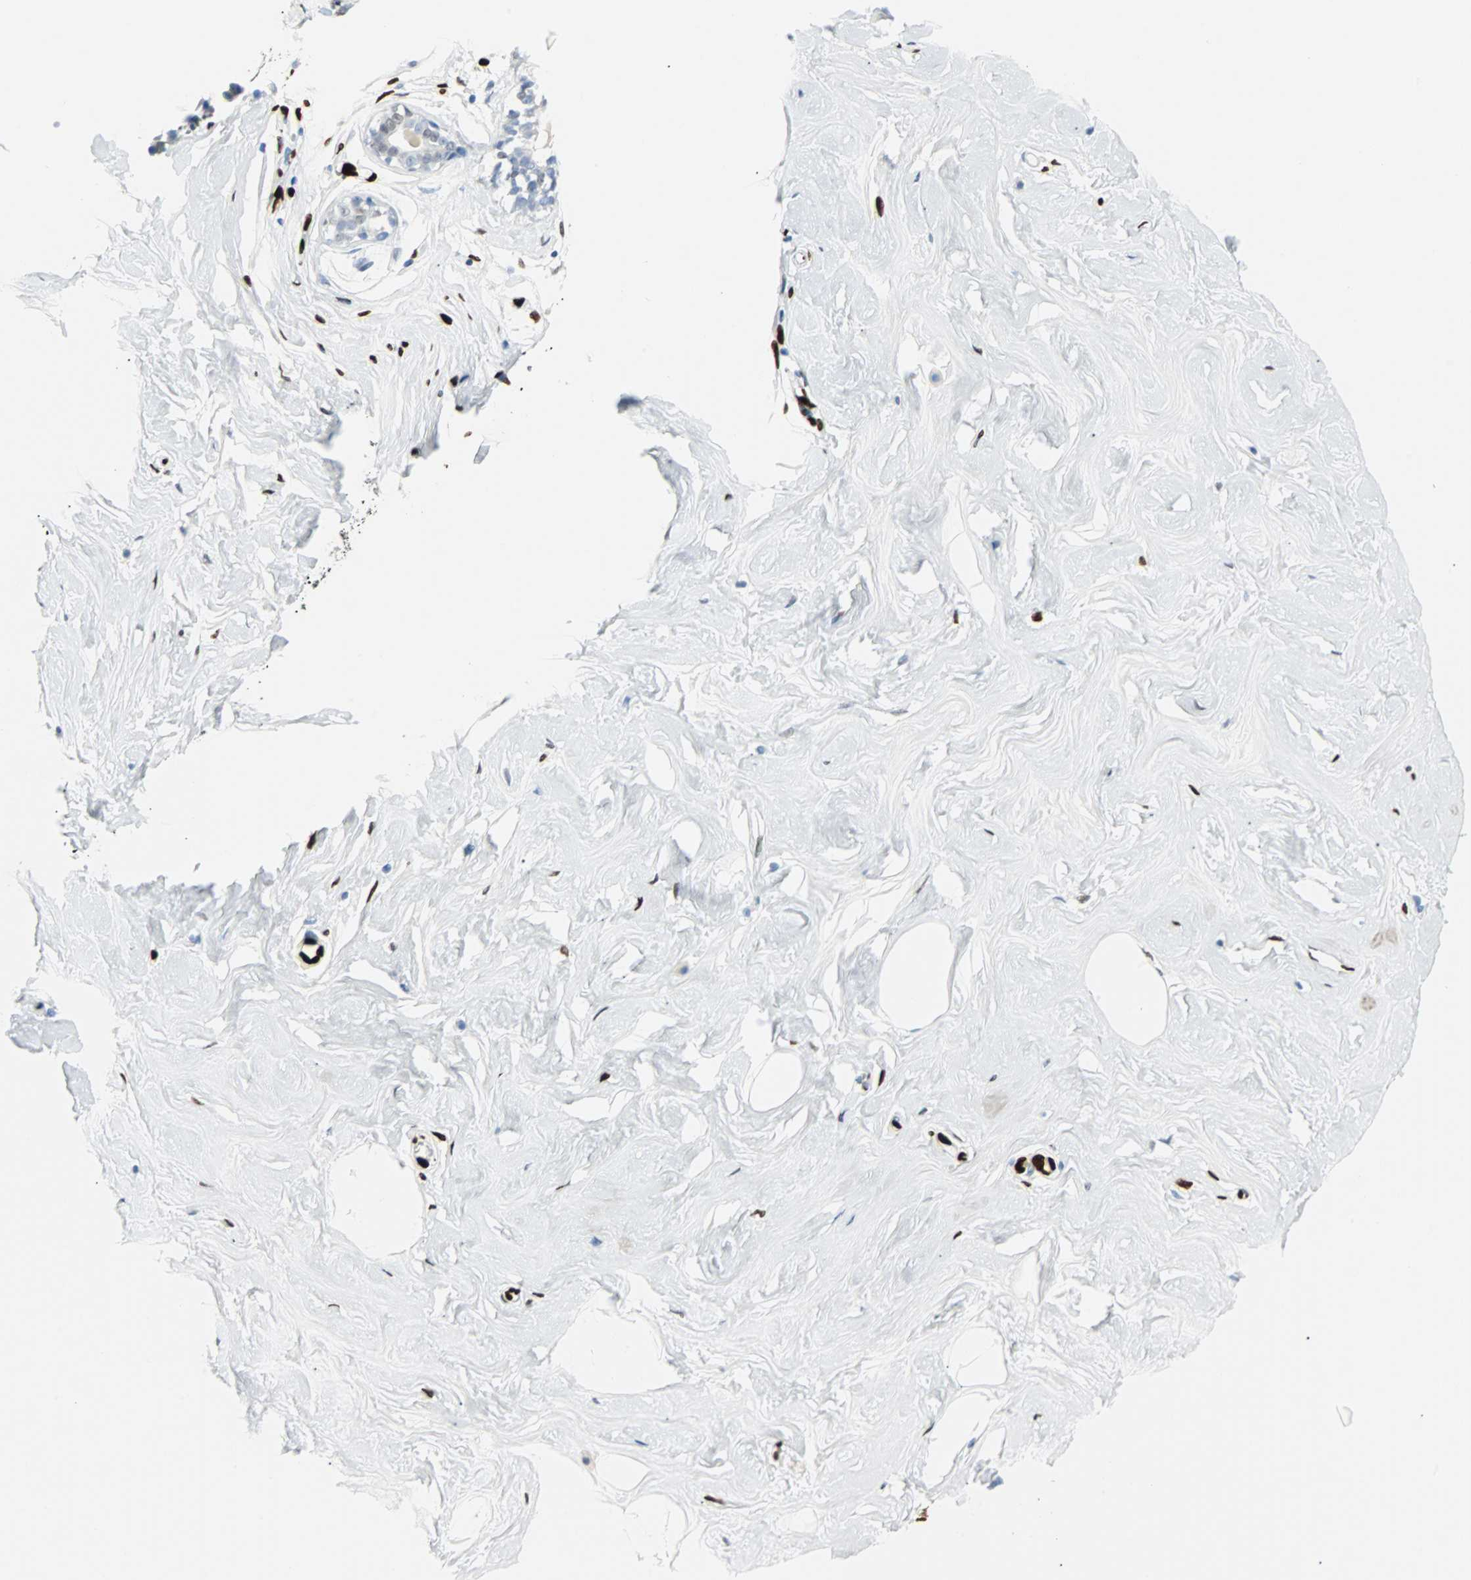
{"staining": {"intensity": "strong", "quantity": "<25%", "location": "nuclear"}, "tissue": "breast", "cell_type": "Adipocytes", "image_type": "normal", "snomed": [{"axis": "morphology", "description": "Normal tissue, NOS"}, {"axis": "topography", "description": "Breast"}], "caption": "A micrograph of human breast stained for a protein demonstrates strong nuclear brown staining in adipocytes.", "gene": "IL33", "patient": {"sex": "female", "age": 23}}